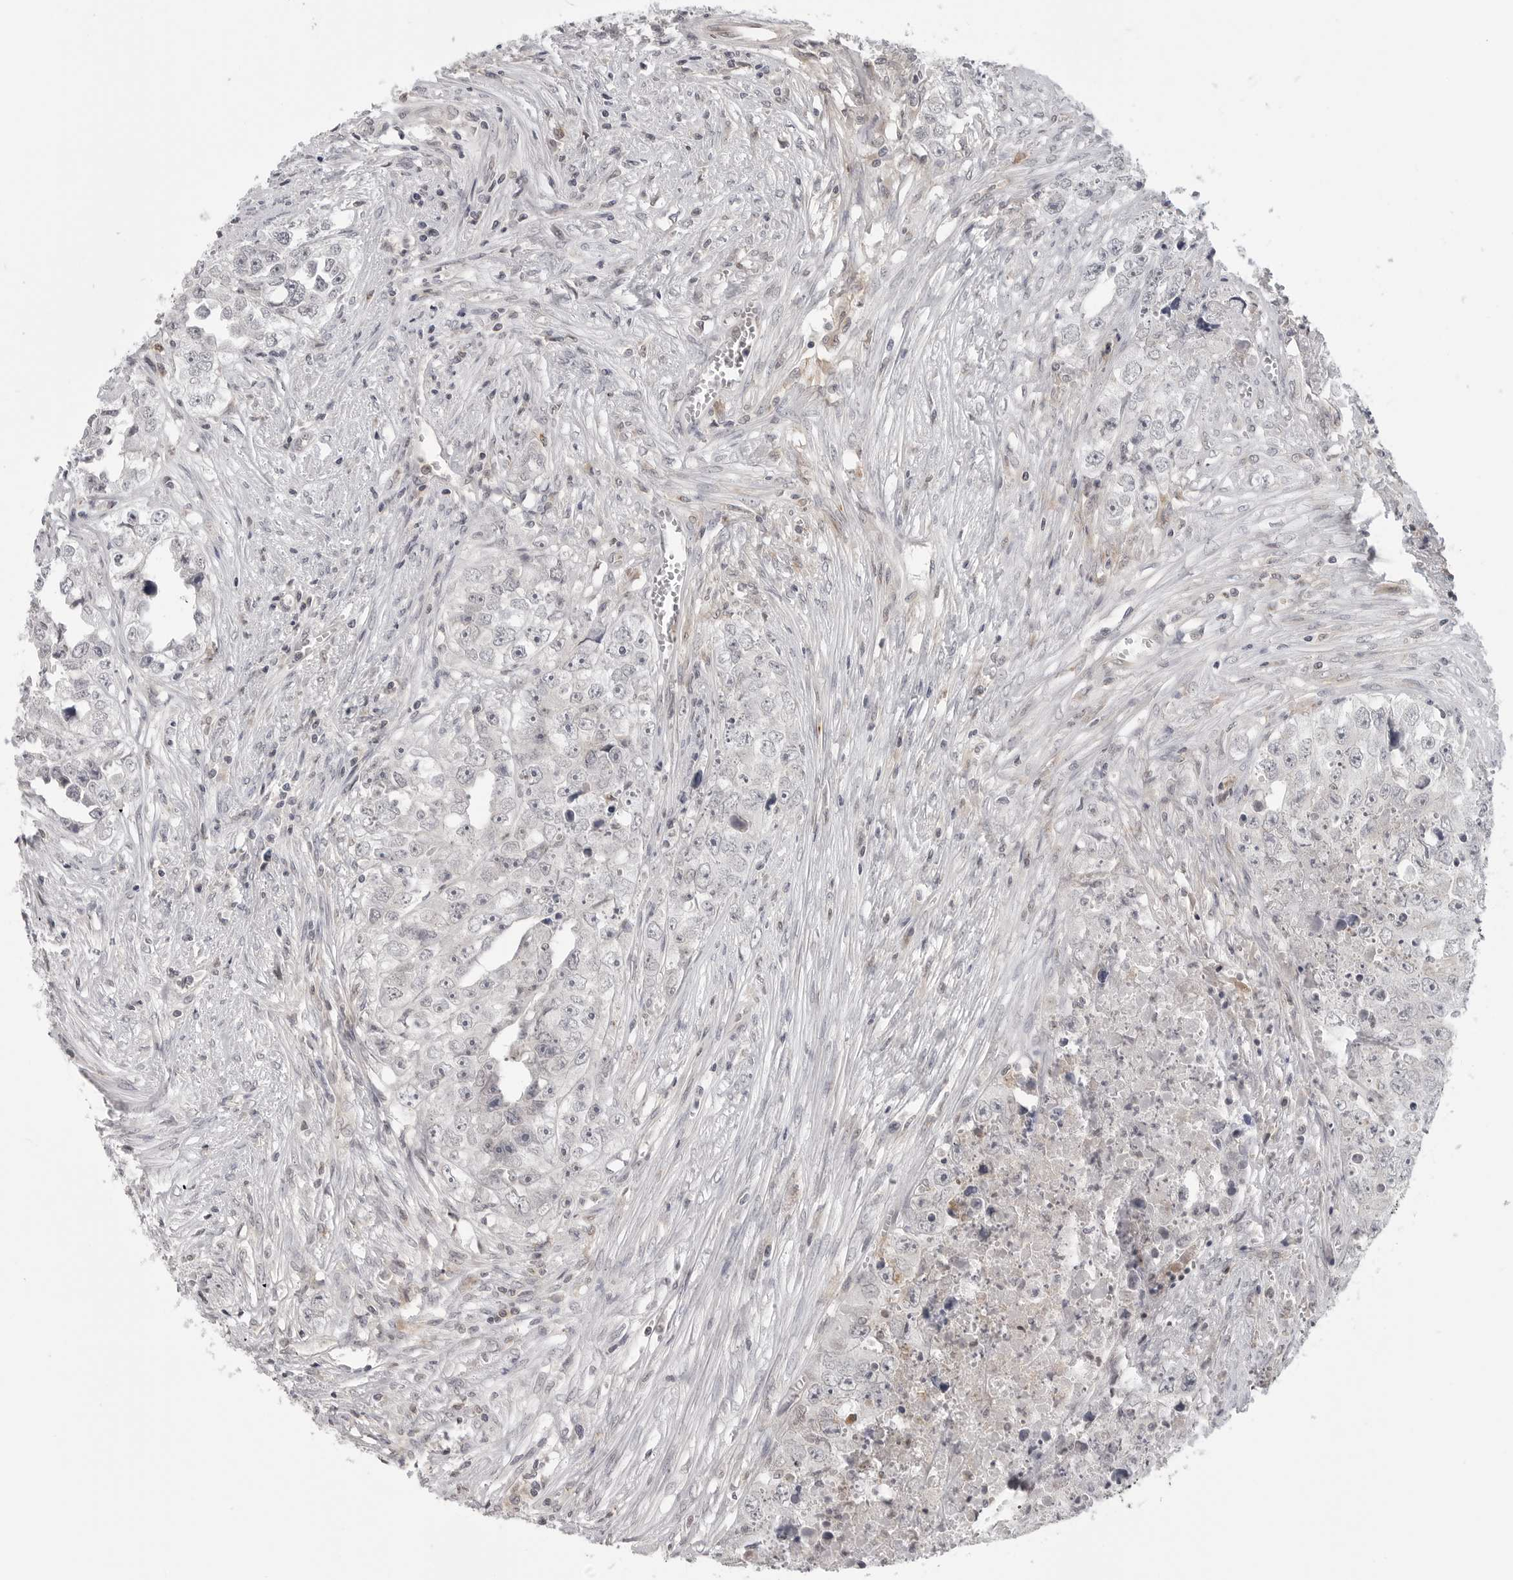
{"staining": {"intensity": "negative", "quantity": "none", "location": "none"}, "tissue": "testis cancer", "cell_type": "Tumor cells", "image_type": "cancer", "snomed": [{"axis": "morphology", "description": "Seminoma, NOS"}, {"axis": "morphology", "description": "Carcinoma, Embryonal, NOS"}, {"axis": "topography", "description": "Testis"}], "caption": "Immunohistochemical staining of human embryonal carcinoma (testis) shows no significant expression in tumor cells.", "gene": "IFNGR1", "patient": {"sex": "male", "age": 43}}